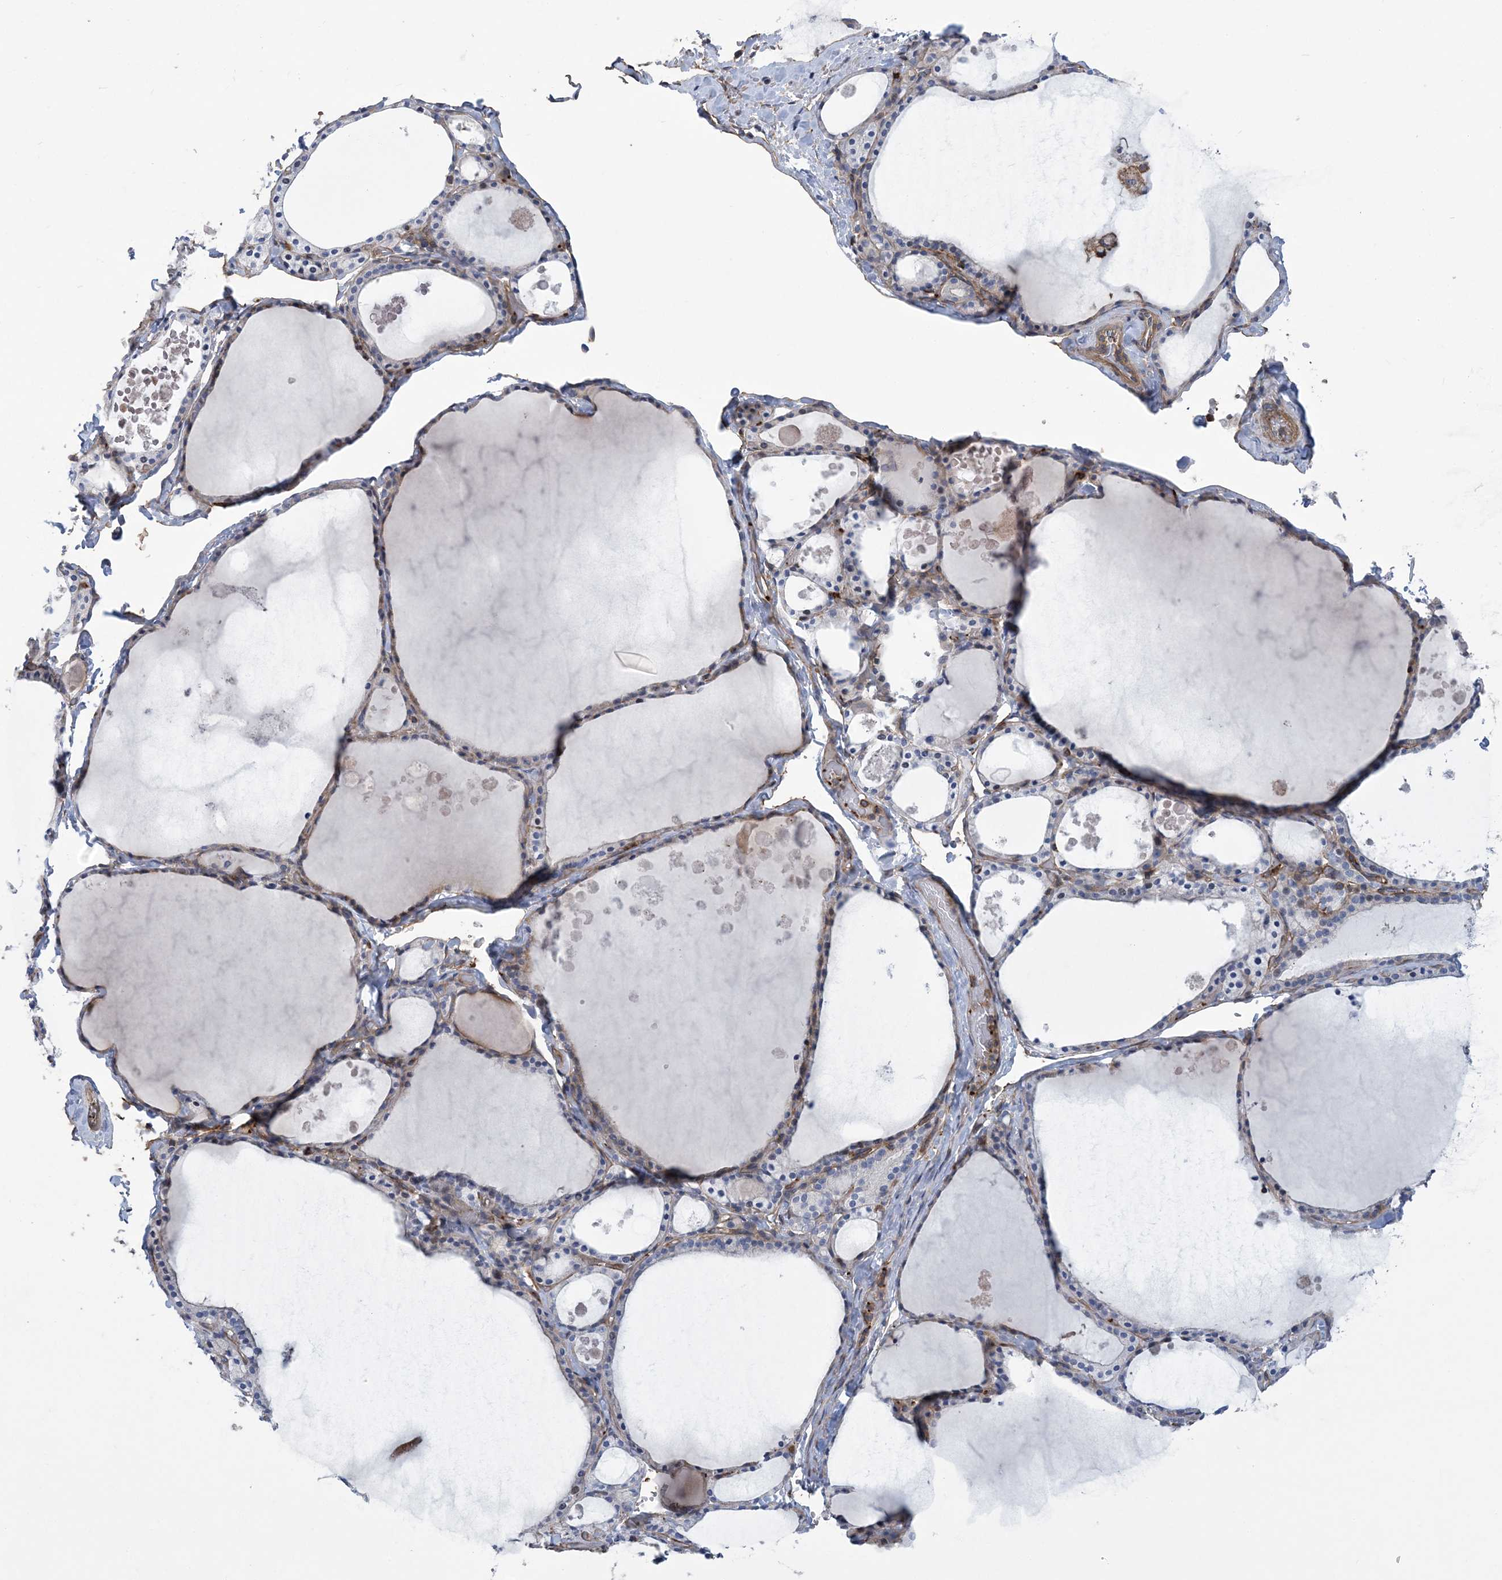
{"staining": {"intensity": "weak", "quantity": "25%-75%", "location": "cytoplasmic/membranous"}, "tissue": "thyroid gland", "cell_type": "Glandular cells", "image_type": "normal", "snomed": [{"axis": "morphology", "description": "Normal tissue, NOS"}, {"axis": "topography", "description": "Thyroid gland"}], "caption": "A brown stain shows weak cytoplasmic/membranous positivity of a protein in glandular cells of benign thyroid gland. (DAB = brown stain, brightfield microscopy at high magnification).", "gene": "ARAP2", "patient": {"sex": "male", "age": 56}}